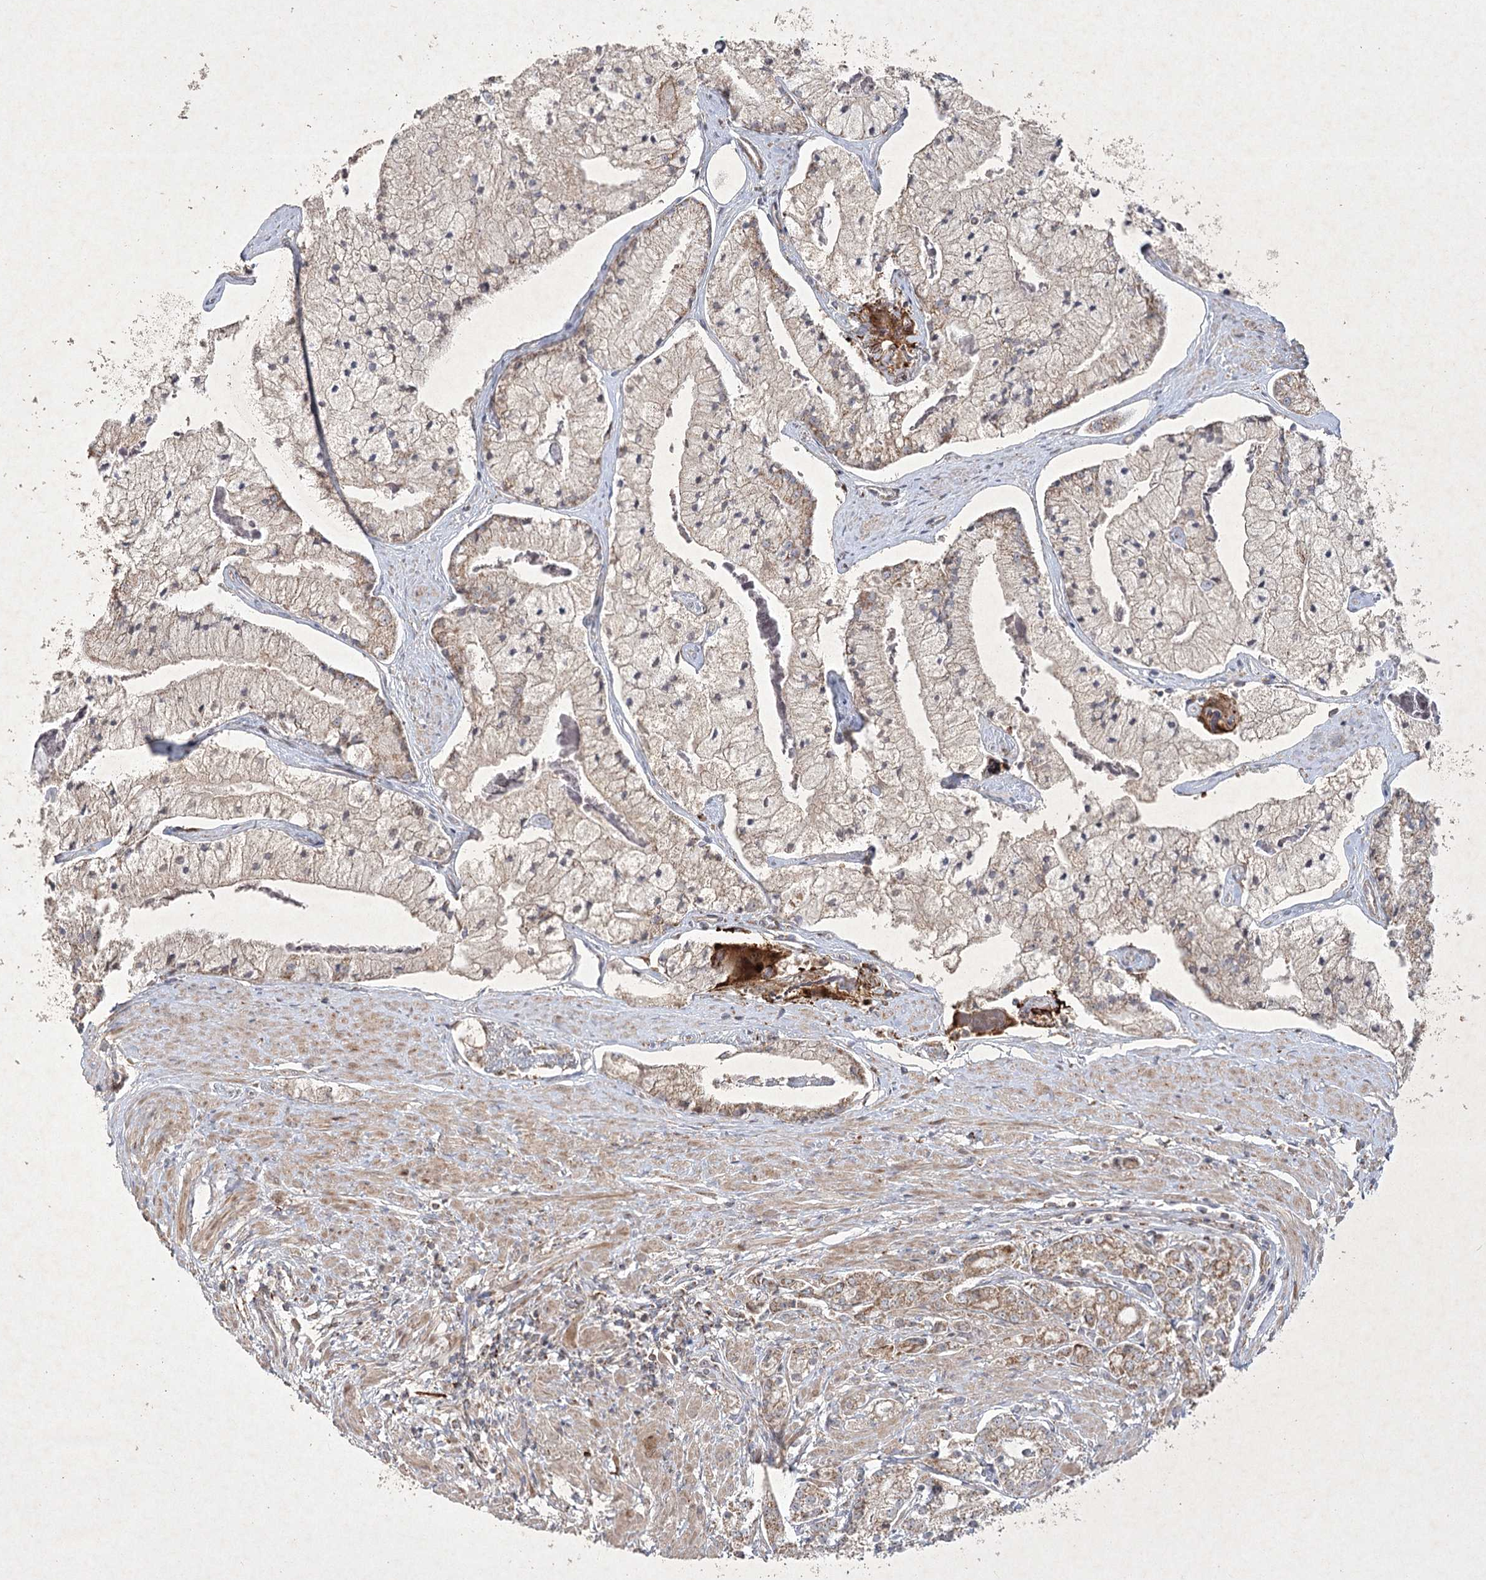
{"staining": {"intensity": "weak", "quantity": ">75%", "location": "cytoplasmic/membranous"}, "tissue": "prostate cancer", "cell_type": "Tumor cells", "image_type": "cancer", "snomed": [{"axis": "morphology", "description": "Adenocarcinoma, High grade"}, {"axis": "topography", "description": "Prostate"}], "caption": "This histopathology image reveals immunohistochemistry (IHC) staining of adenocarcinoma (high-grade) (prostate), with low weak cytoplasmic/membranous staining in approximately >75% of tumor cells.", "gene": "KBTBD4", "patient": {"sex": "male", "age": 50}}